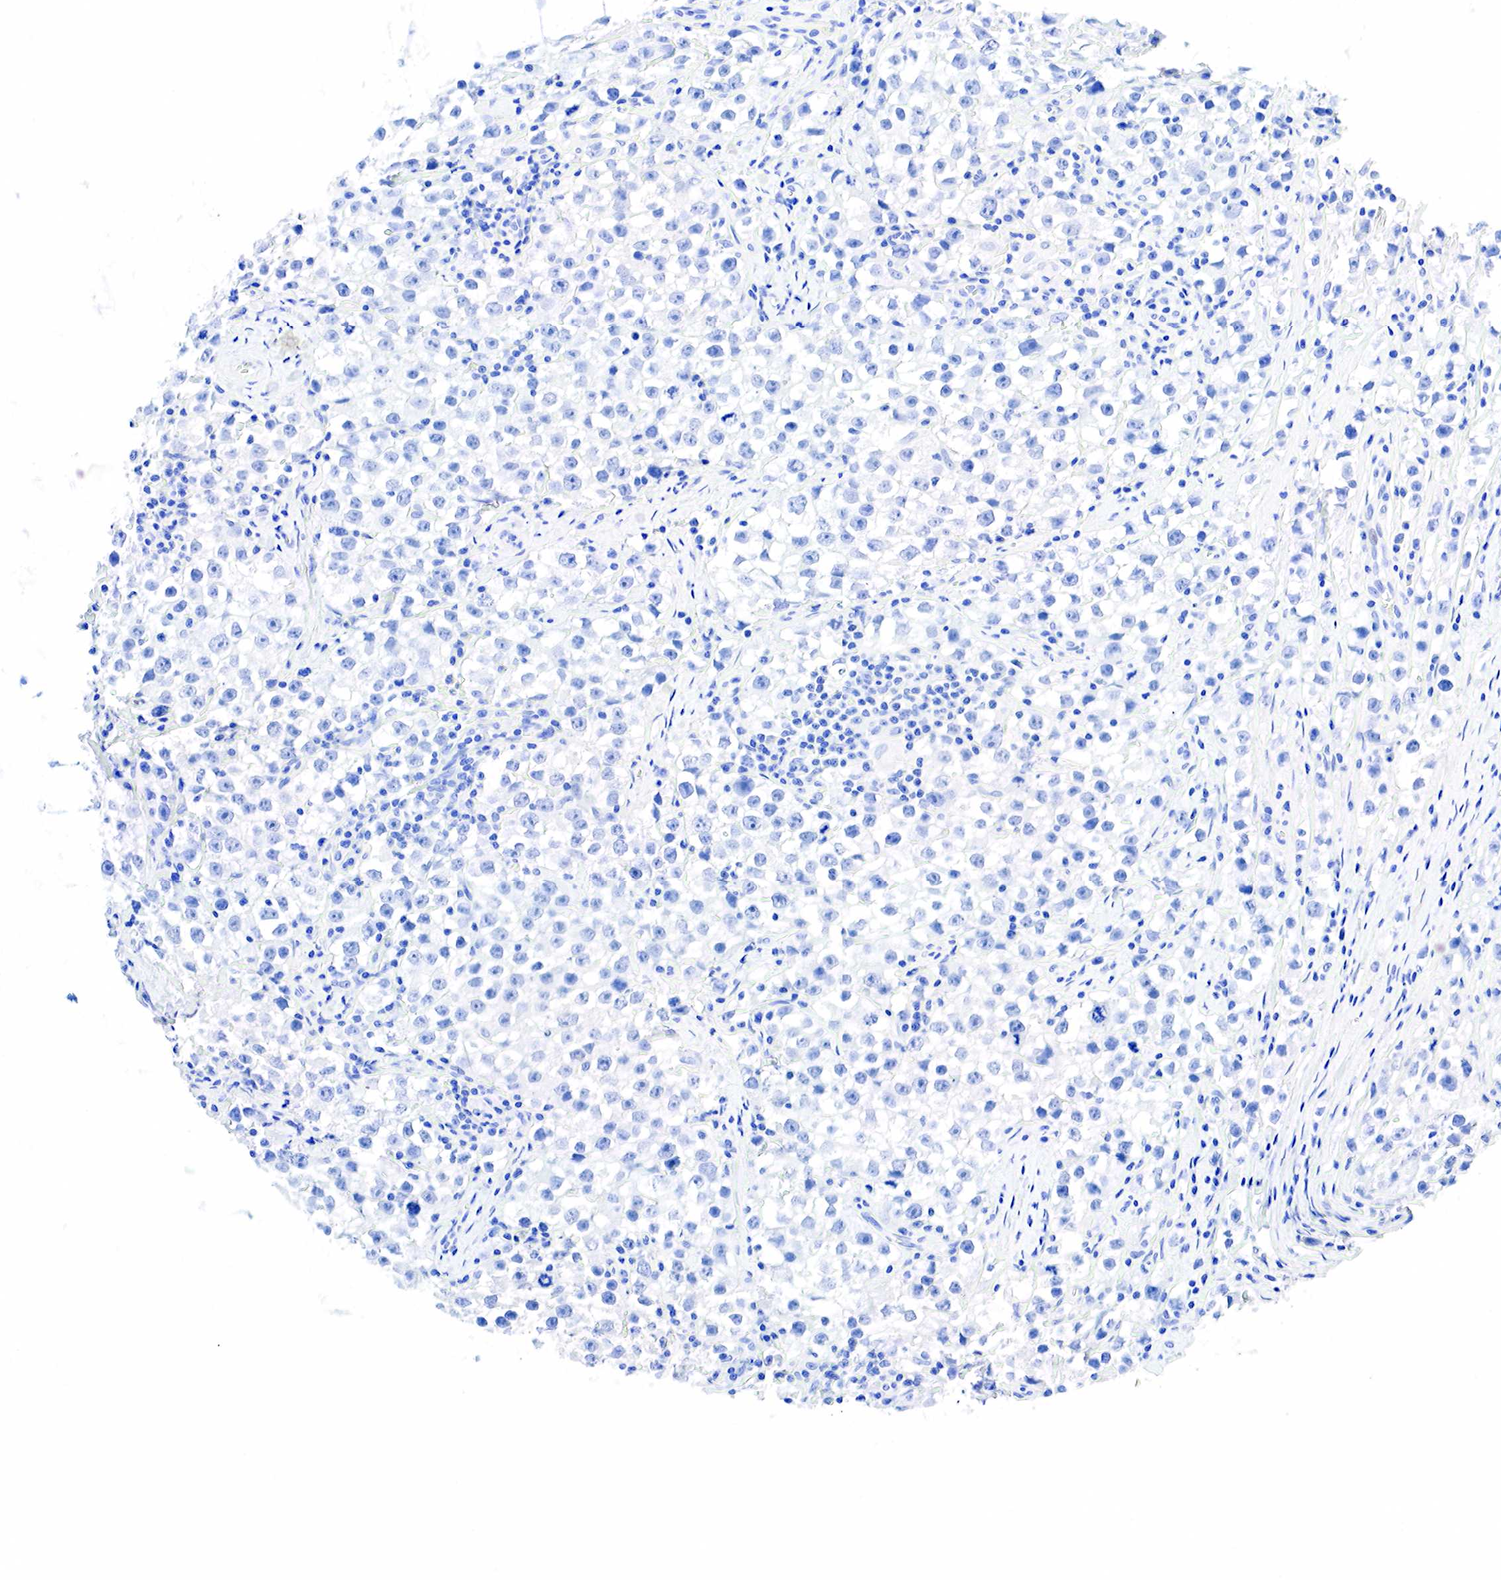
{"staining": {"intensity": "negative", "quantity": "none", "location": "none"}, "tissue": "testis cancer", "cell_type": "Tumor cells", "image_type": "cancer", "snomed": [{"axis": "morphology", "description": "Seminoma, NOS"}, {"axis": "topography", "description": "Testis"}], "caption": "An immunohistochemistry (IHC) image of seminoma (testis) is shown. There is no staining in tumor cells of seminoma (testis). The staining was performed using DAB to visualize the protein expression in brown, while the nuclei were stained in blue with hematoxylin (Magnification: 20x).", "gene": "KRT18", "patient": {"sex": "male", "age": 35}}